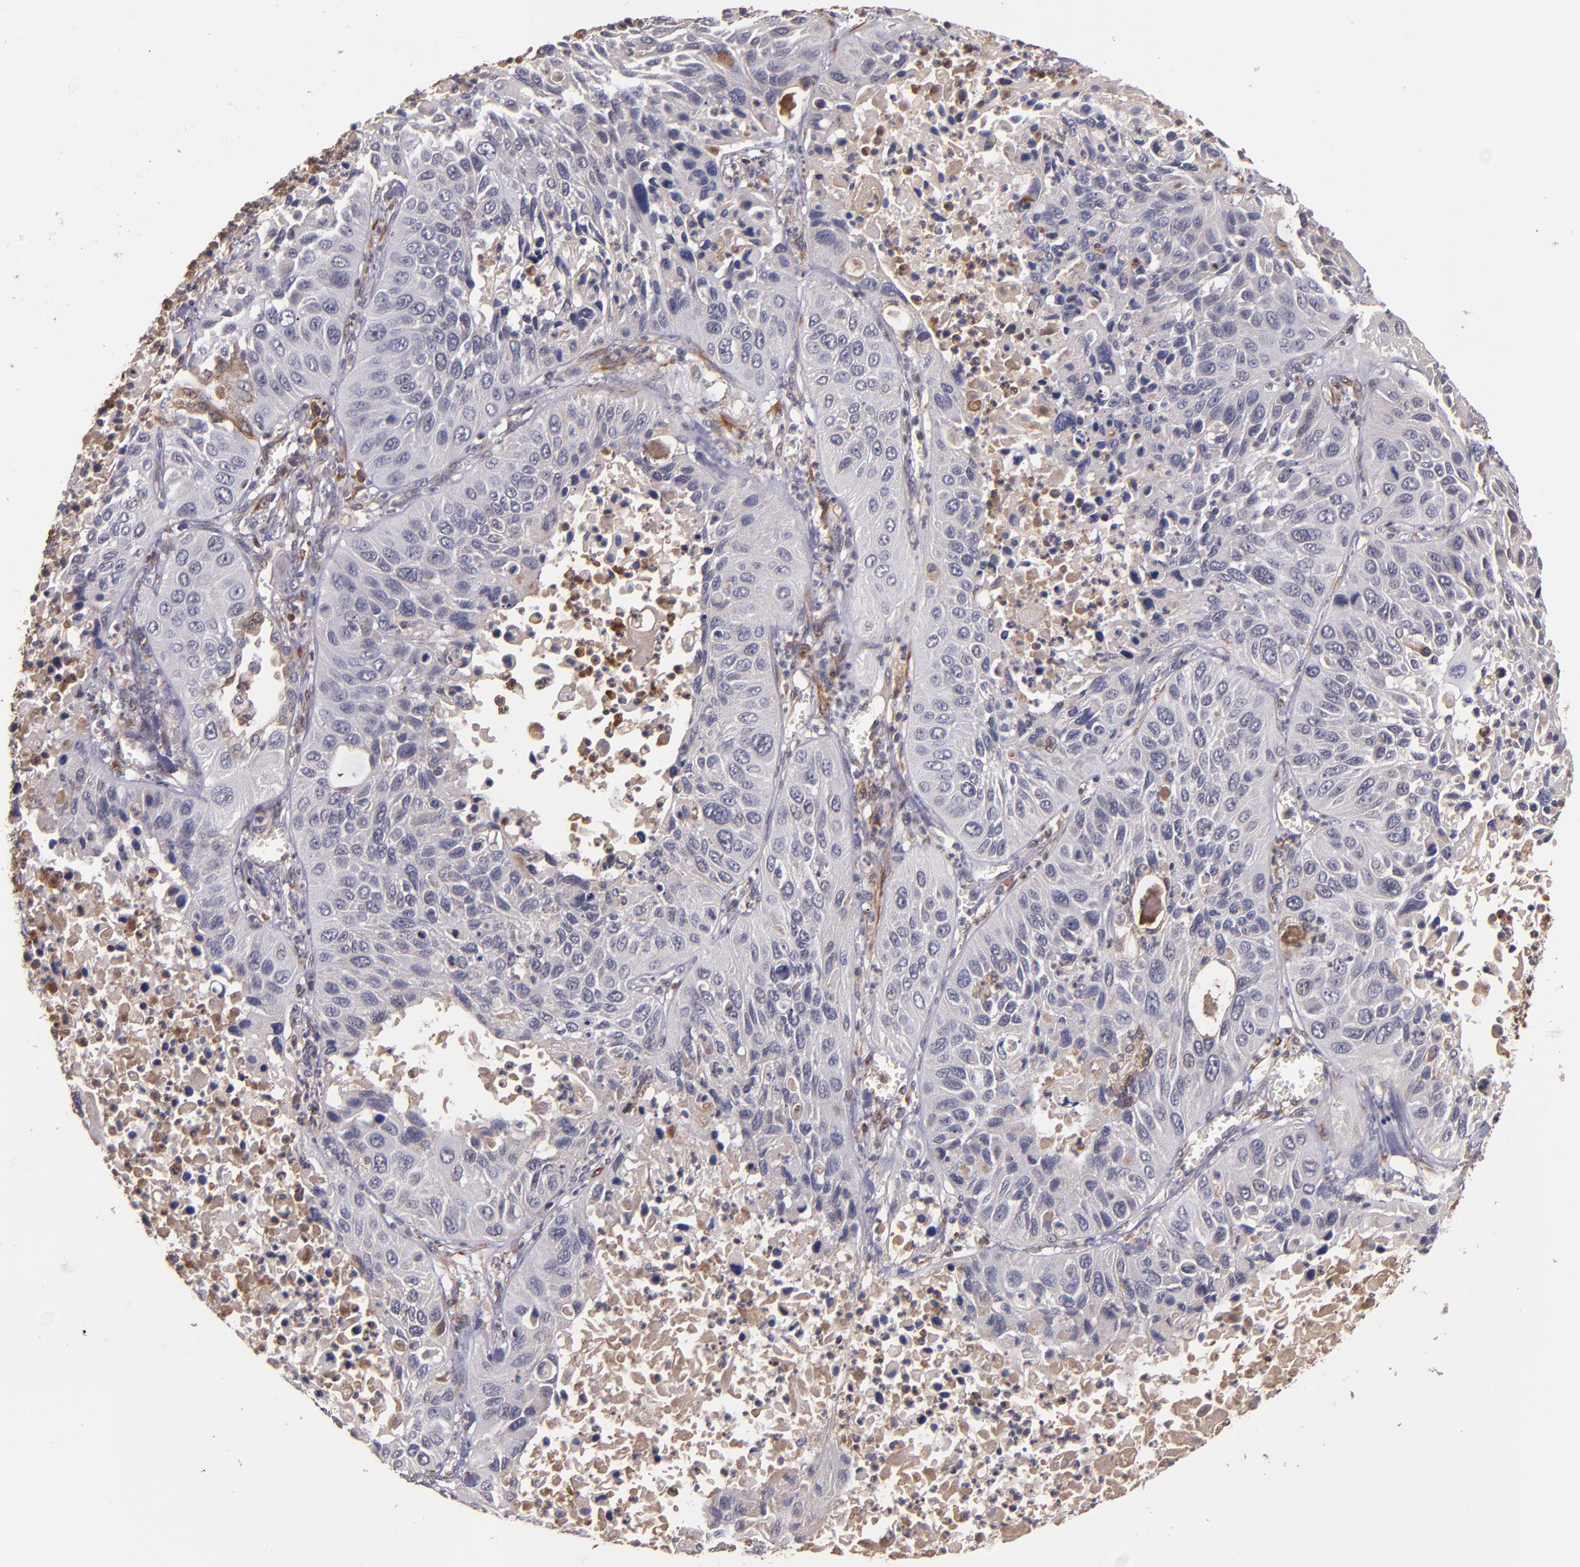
{"staining": {"intensity": "weak", "quantity": "25%-75%", "location": "cytoplasmic/membranous"}, "tissue": "lung cancer", "cell_type": "Tumor cells", "image_type": "cancer", "snomed": [{"axis": "morphology", "description": "Squamous cell carcinoma, NOS"}, {"axis": "topography", "description": "Lung"}], "caption": "Tumor cells display low levels of weak cytoplasmic/membranous staining in approximately 25%-75% of cells in human lung squamous cell carcinoma.", "gene": "PRAF2", "patient": {"sex": "female", "age": 76}}